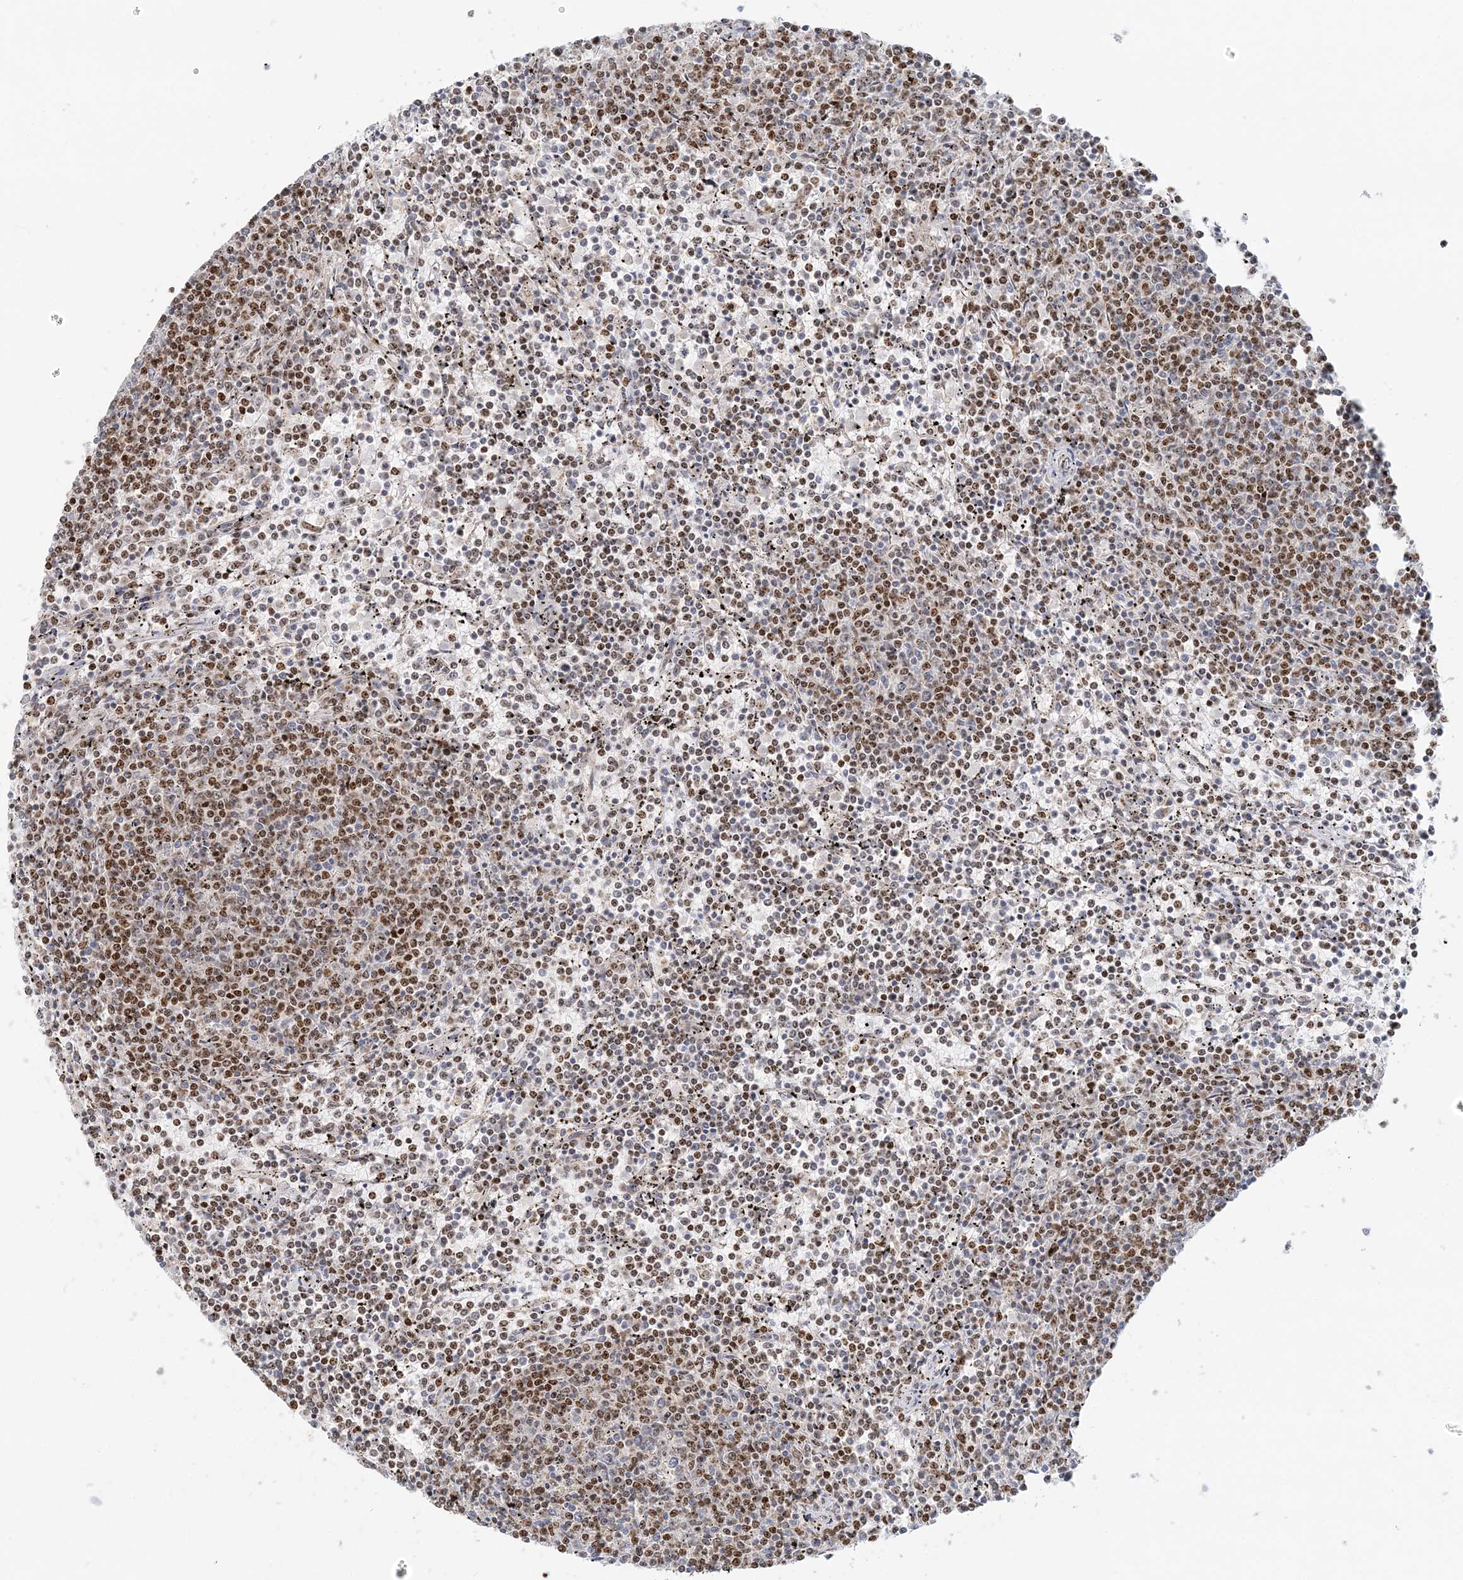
{"staining": {"intensity": "moderate", "quantity": "25%-75%", "location": "nuclear"}, "tissue": "lymphoma", "cell_type": "Tumor cells", "image_type": "cancer", "snomed": [{"axis": "morphology", "description": "Malignant lymphoma, non-Hodgkin's type, Low grade"}, {"axis": "topography", "description": "Spleen"}], "caption": "The histopathology image exhibits immunohistochemical staining of lymphoma. There is moderate nuclear staining is present in approximately 25%-75% of tumor cells.", "gene": "UBE2F", "patient": {"sex": "female", "age": 50}}